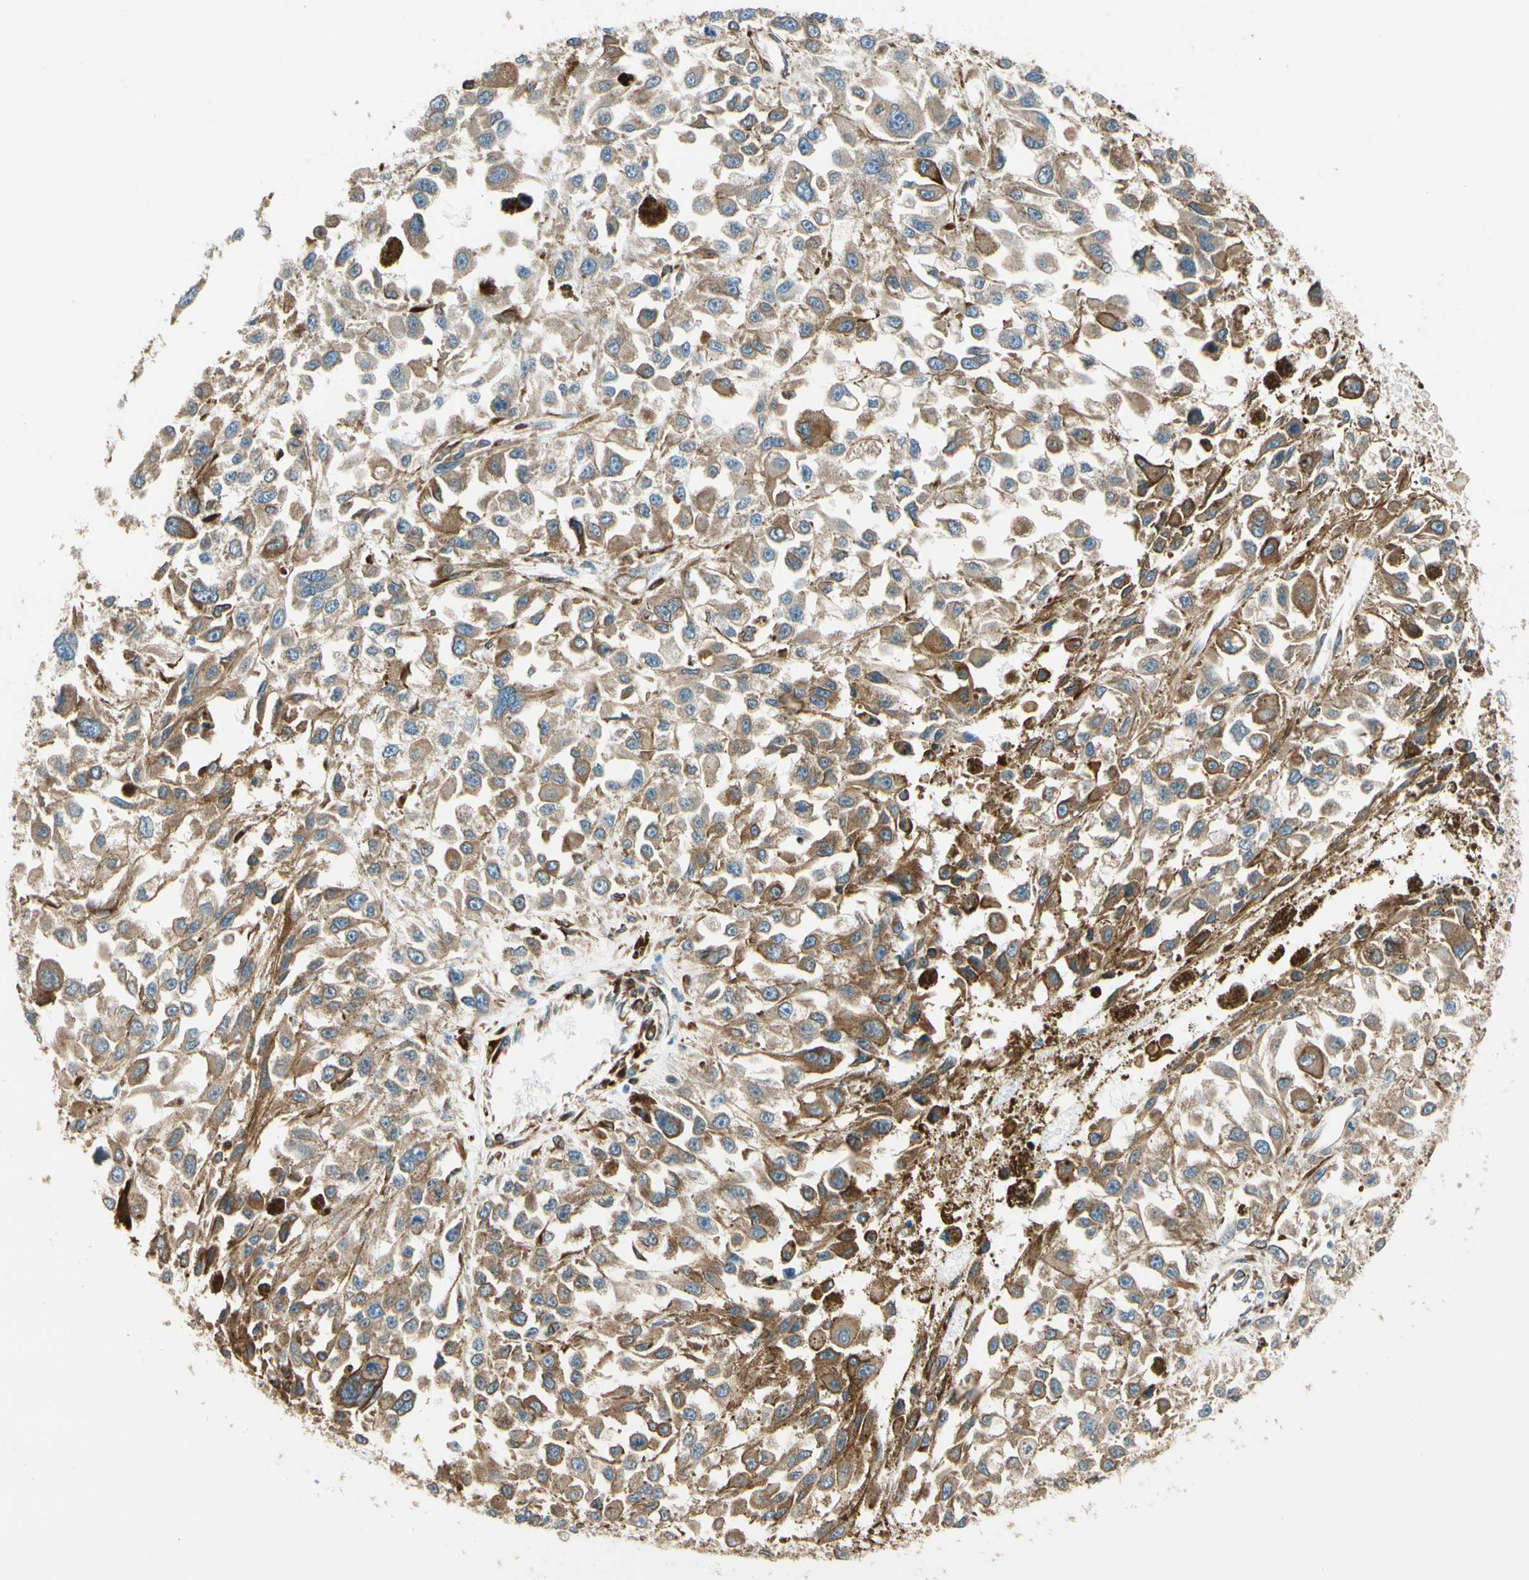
{"staining": {"intensity": "moderate", "quantity": ">75%", "location": "cytoplasmic/membranous"}, "tissue": "melanoma", "cell_type": "Tumor cells", "image_type": "cancer", "snomed": [{"axis": "morphology", "description": "Malignant melanoma, Metastatic site"}, {"axis": "topography", "description": "Lymph node"}], "caption": "Protein staining of malignant melanoma (metastatic site) tissue shows moderate cytoplasmic/membranous expression in approximately >75% of tumor cells.", "gene": "FKBP7", "patient": {"sex": "male", "age": 59}}